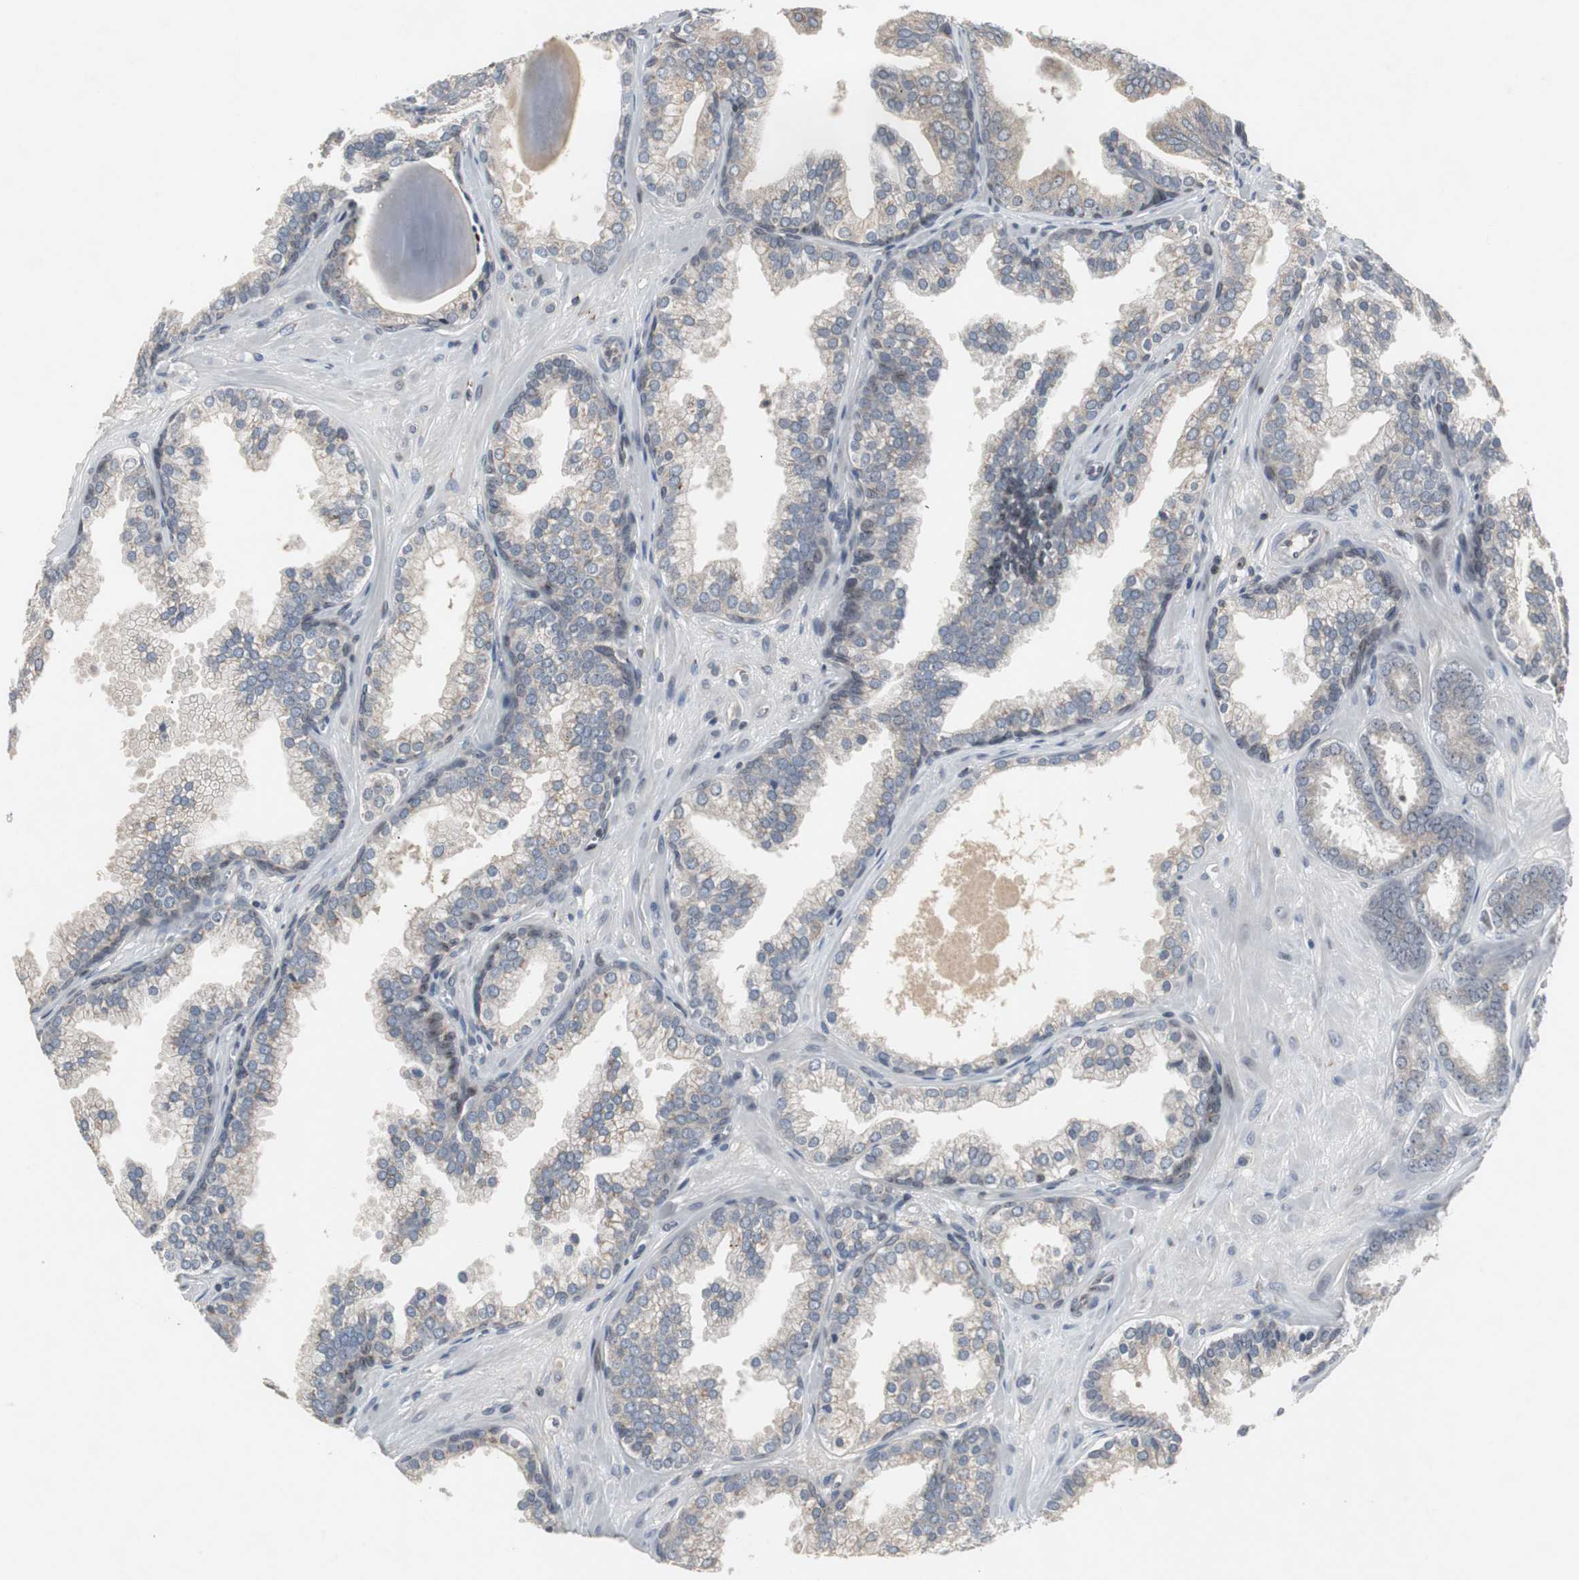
{"staining": {"intensity": "weak", "quantity": "25%-75%", "location": "cytoplasmic/membranous"}, "tissue": "prostate cancer", "cell_type": "Tumor cells", "image_type": "cancer", "snomed": [{"axis": "morphology", "description": "Adenocarcinoma, Low grade"}, {"axis": "topography", "description": "Prostate"}], "caption": "Tumor cells display weak cytoplasmic/membranous staining in approximately 25%-75% of cells in prostate low-grade adenocarcinoma. (DAB IHC, brown staining for protein, blue staining for nuclei).", "gene": "ZNF396", "patient": {"sex": "male", "age": 57}}